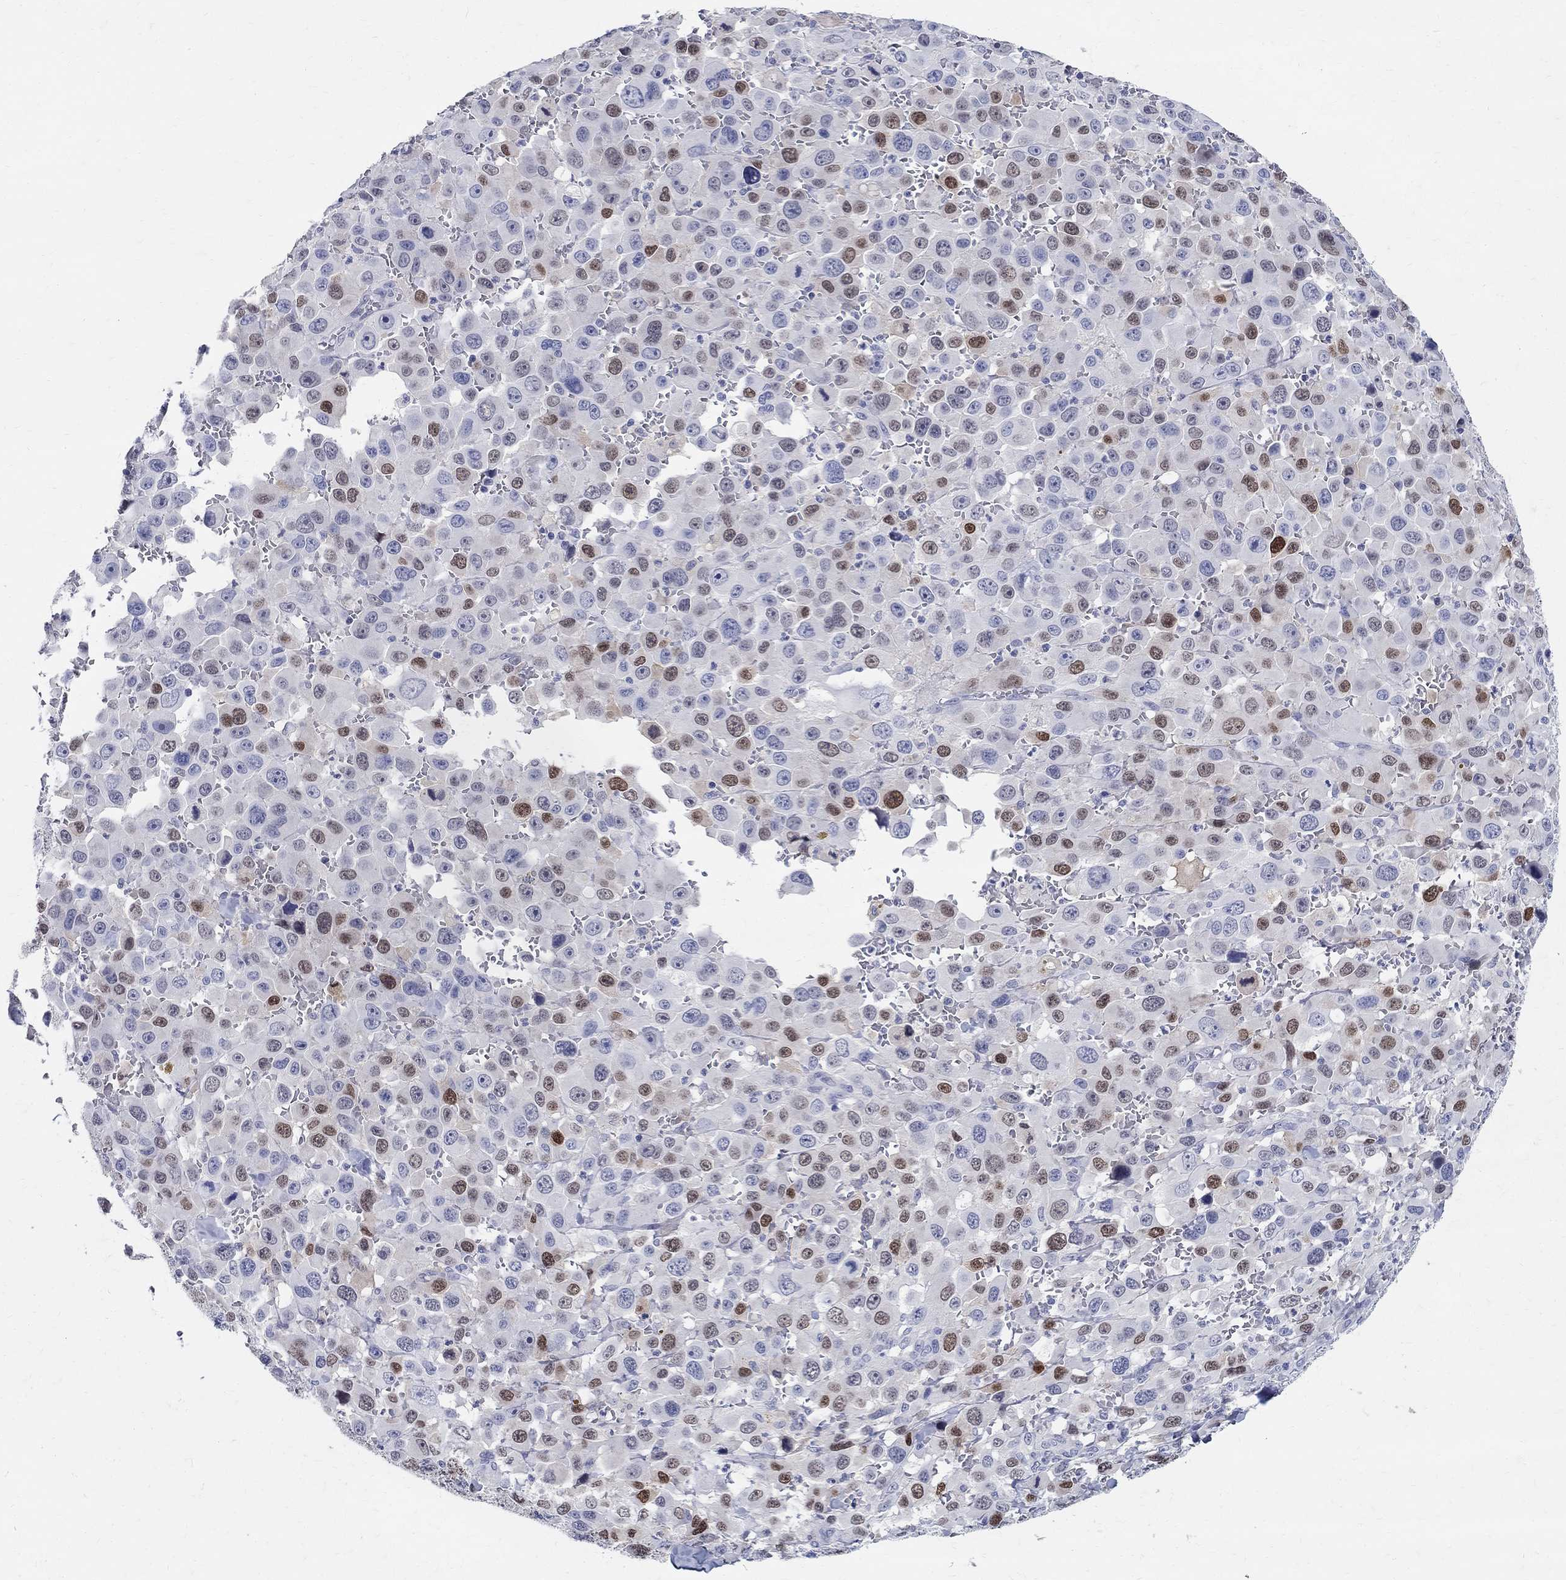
{"staining": {"intensity": "moderate", "quantity": "<25%", "location": "nuclear"}, "tissue": "melanoma", "cell_type": "Tumor cells", "image_type": "cancer", "snomed": [{"axis": "morphology", "description": "Malignant melanoma, NOS"}, {"axis": "topography", "description": "Skin"}], "caption": "IHC photomicrograph of melanoma stained for a protein (brown), which shows low levels of moderate nuclear expression in approximately <25% of tumor cells.", "gene": "SOX2", "patient": {"sex": "female", "age": 91}}